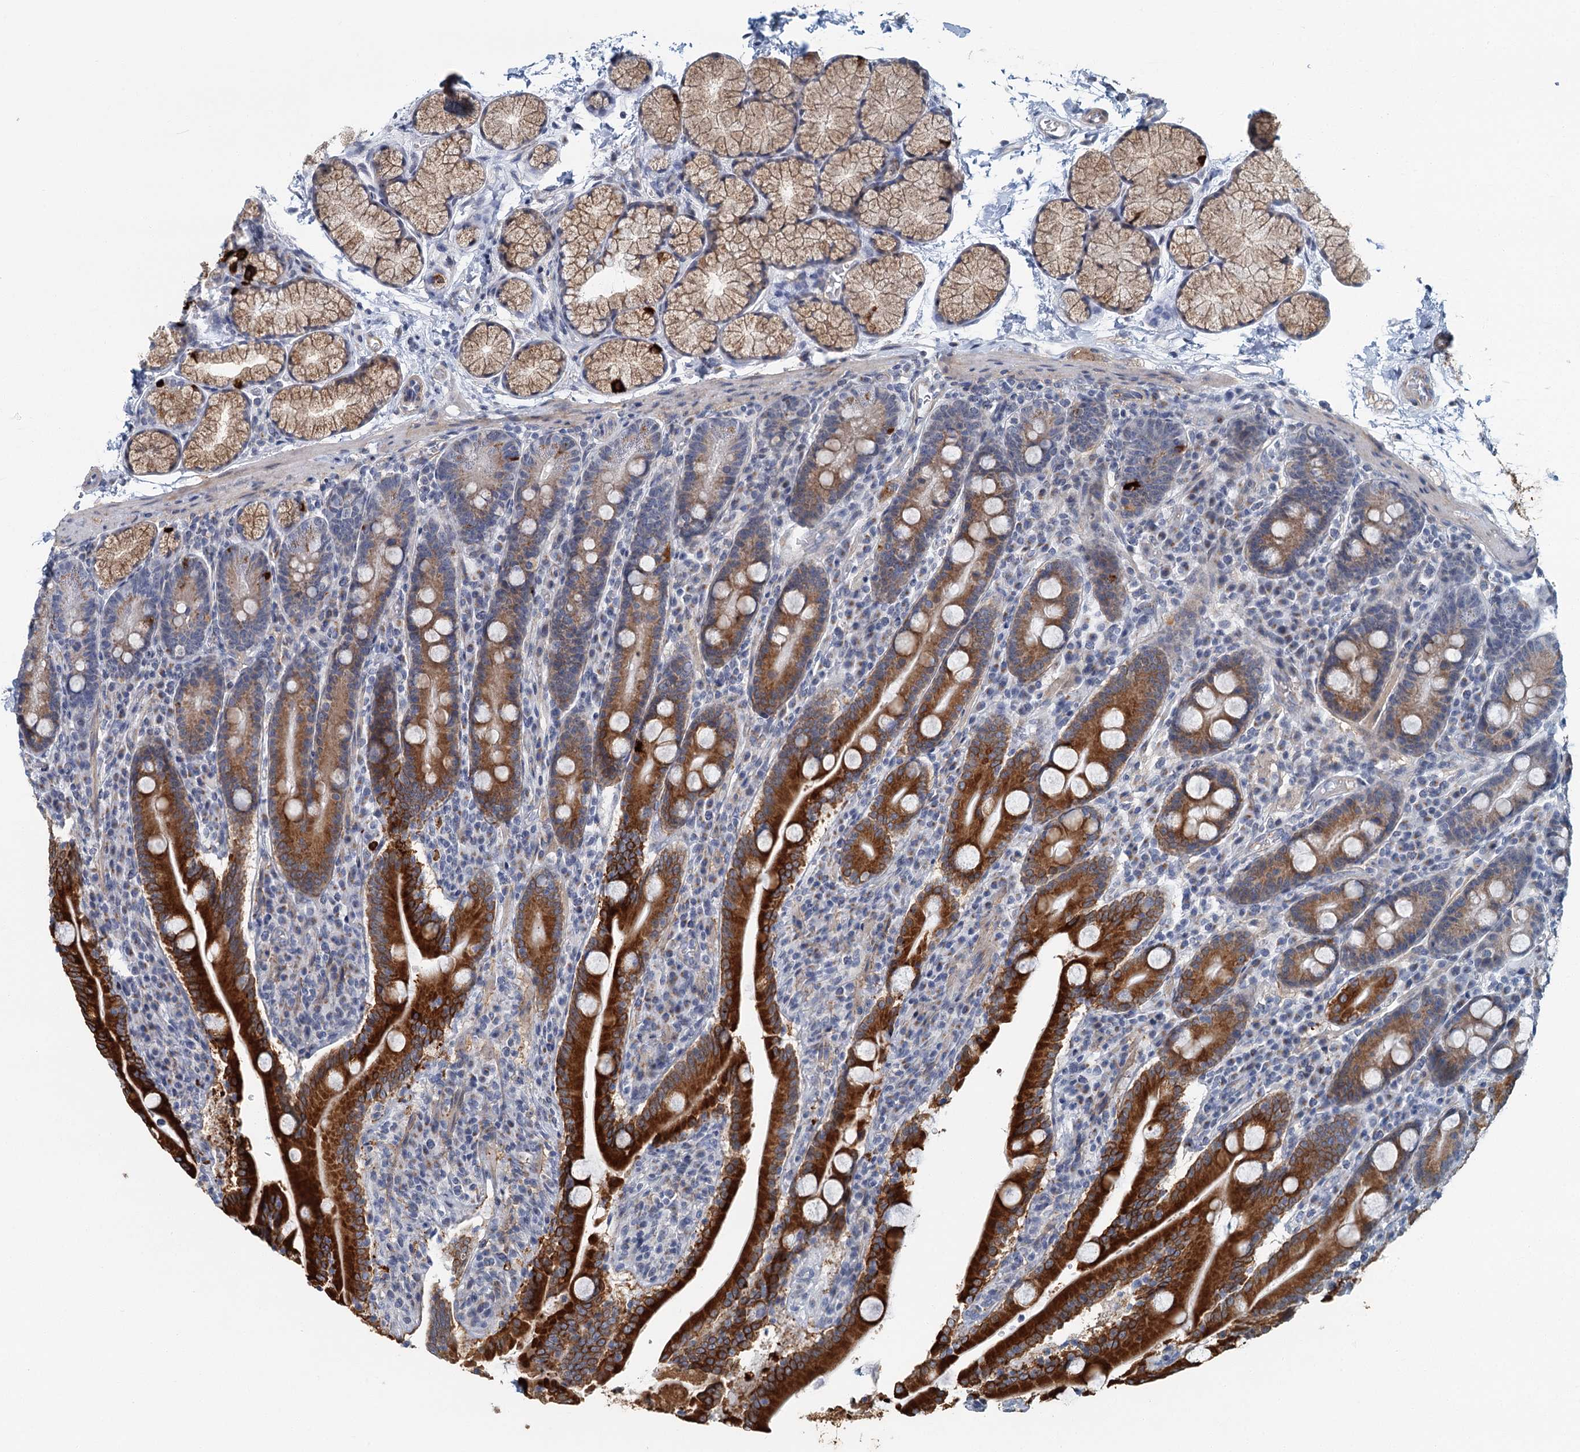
{"staining": {"intensity": "strong", "quantity": ">75%", "location": "cytoplasmic/membranous"}, "tissue": "duodenum", "cell_type": "Glandular cells", "image_type": "normal", "snomed": [{"axis": "morphology", "description": "Normal tissue, NOS"}, {"axis": "topography", "description": "Duodenum"}], "caption": "DAB immunohistochemical staining of benign human duodenum displays strong cytoplasmic/membranous protein staining in about >75% of glandular cells.", "gene": "ZNF527", "patient": {"sex": "male", "age": 35}}